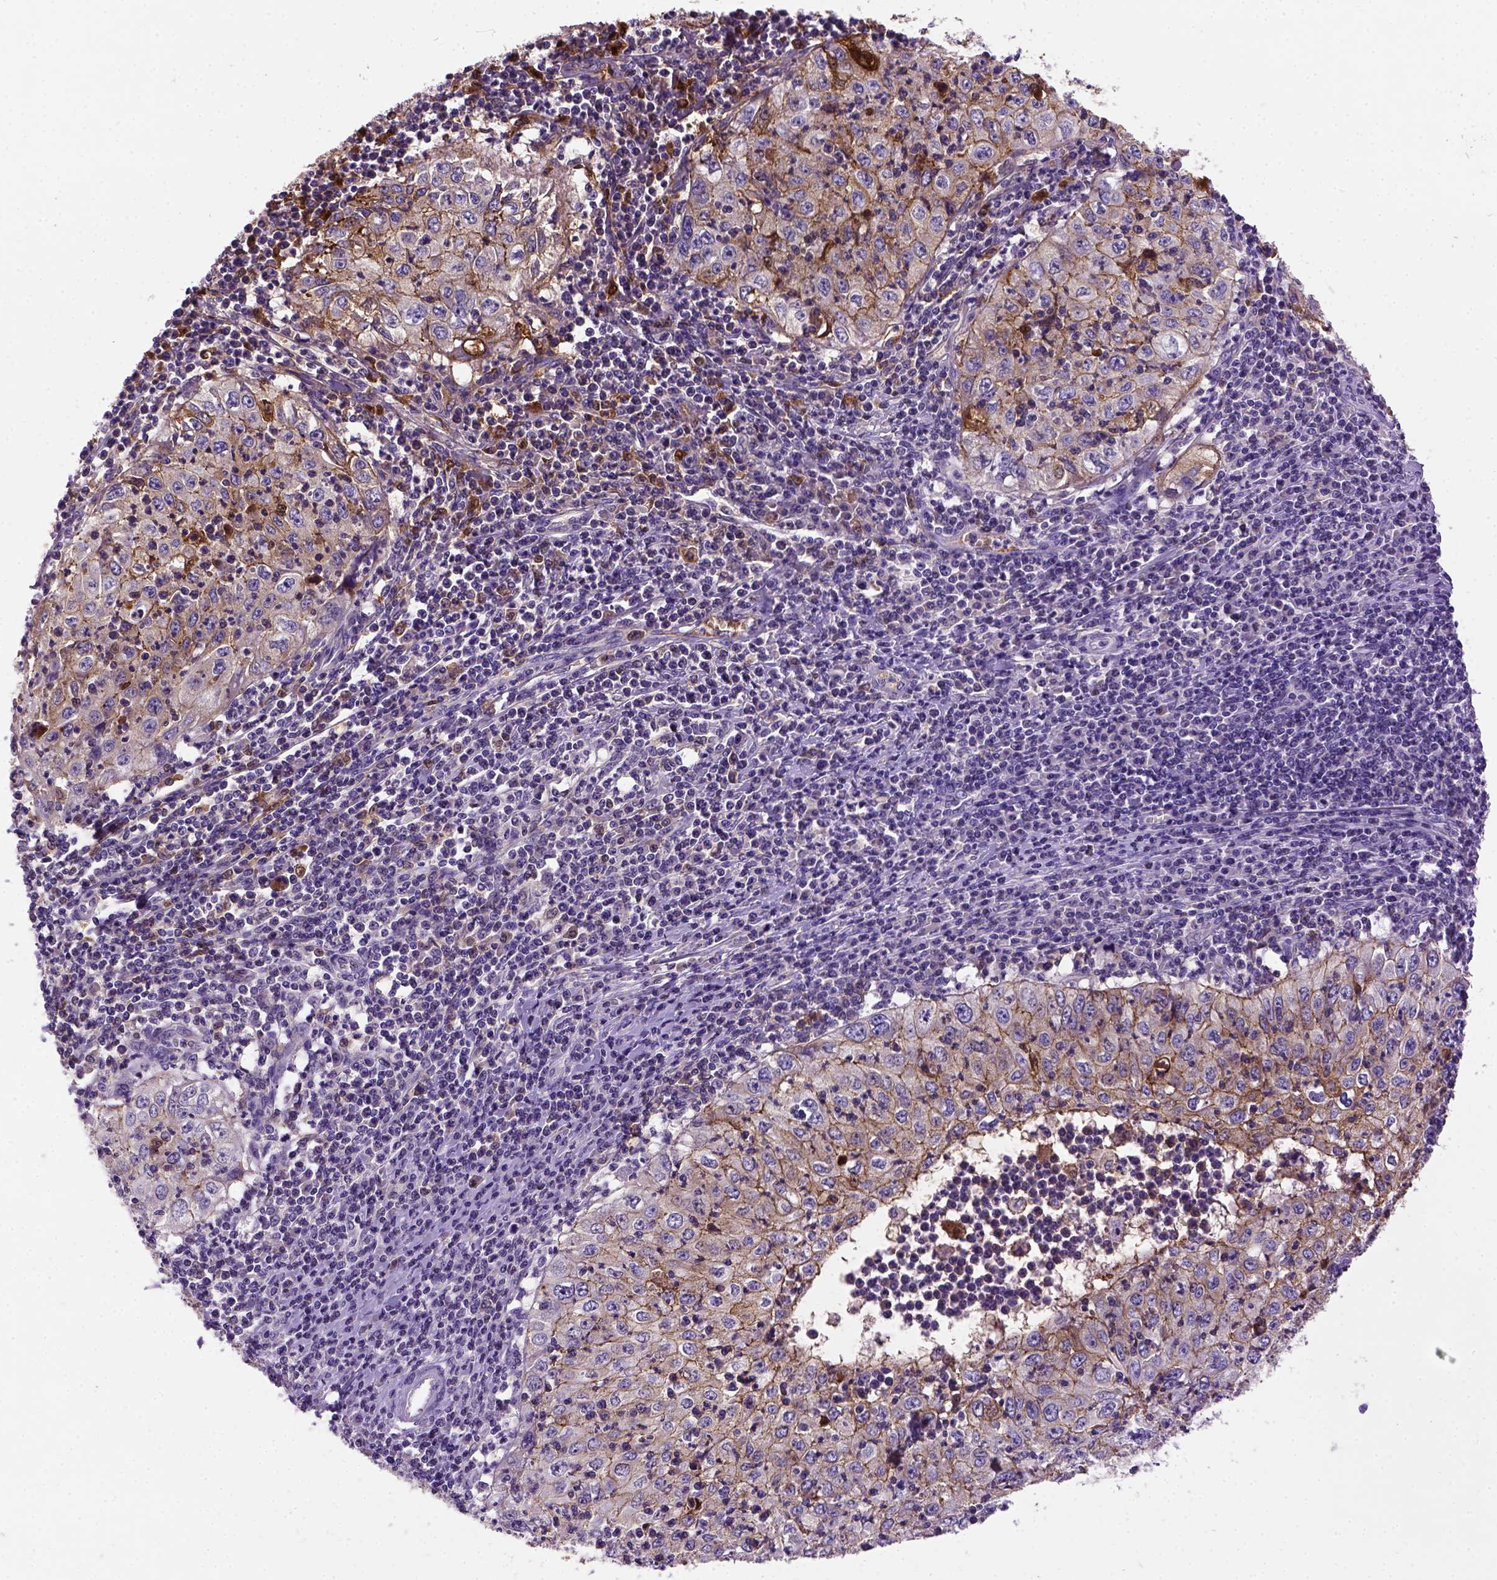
{"staining": {"intensity": "moderate", "quantity": ">75%", "location": "cytoplasmic/membranous"}, "tissue": "cervical cancer", "cell_type": "Tumor cells", "image_type": "cancer", "snomed": [{"axis": "morphology", "description": "Squamous cell carcinoma, NOS"}, {"axis": "topography", "description": "Cervix"}], "caption": "Immunohistochemical staining of human cervical cancer (squamous cell carcinoma) displays medium levels of moderate cytoplasmic/membranous protein expression in approximately >75% of tumor cells.", "gene": "CDH1", "patient": {"sex": "female", "age": 24}}